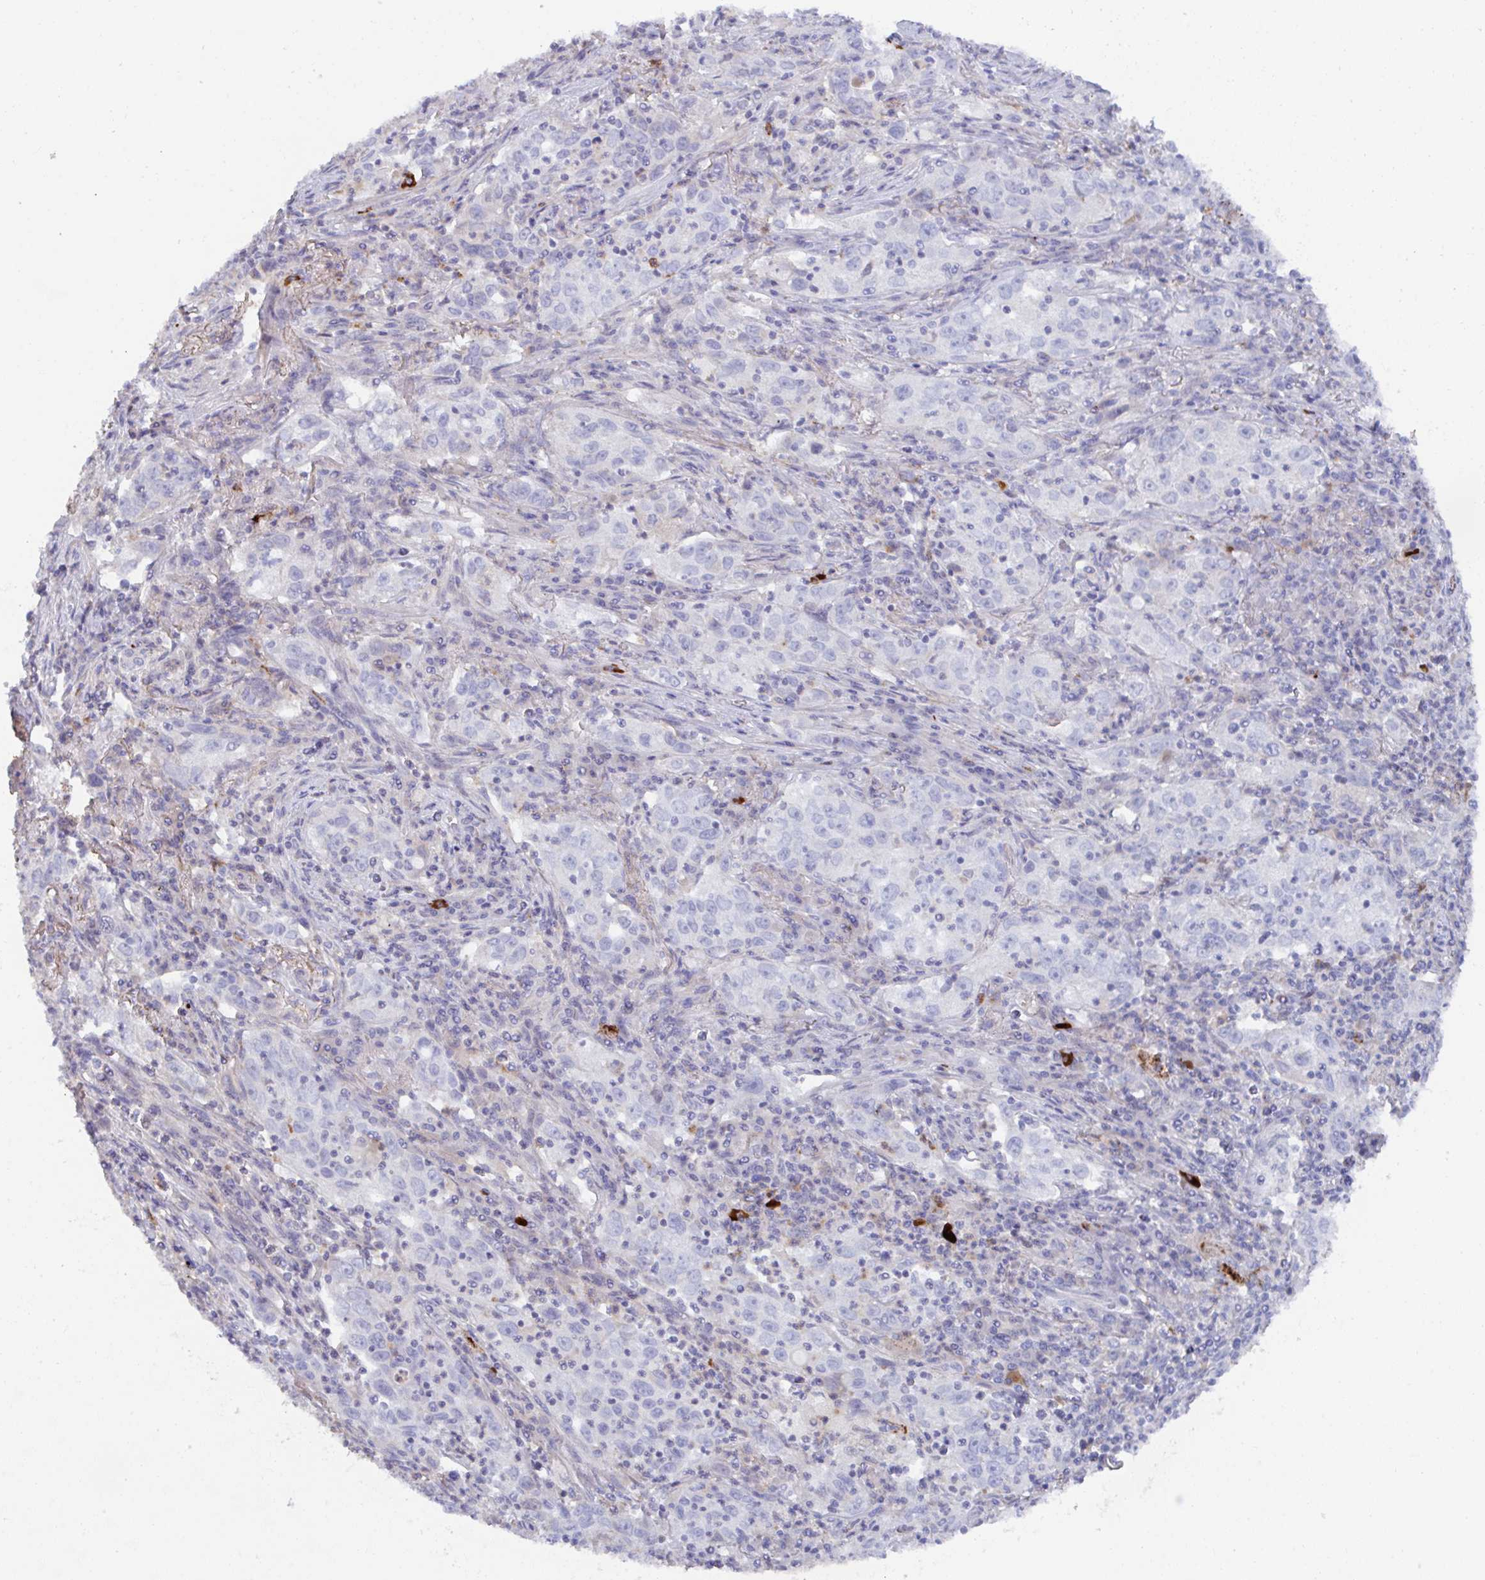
{"staining": {"intensity": "negative", "quantity": "none", "location": "none"}, "tissue": "lung cancer", "cell_type": "Tumor cells", "image_type": "cancer", "snomed": [{"axis": "morphology", "description": "Squamous cell carcinoma, NOS"}, {"axis": "topography", "description": "Lung"}], "caption": "Image shows no protein positivity in tumor cells of lung cancer tissue.", "gene": "KCNK5", "patient": {"sex": "male", "age": 71}}